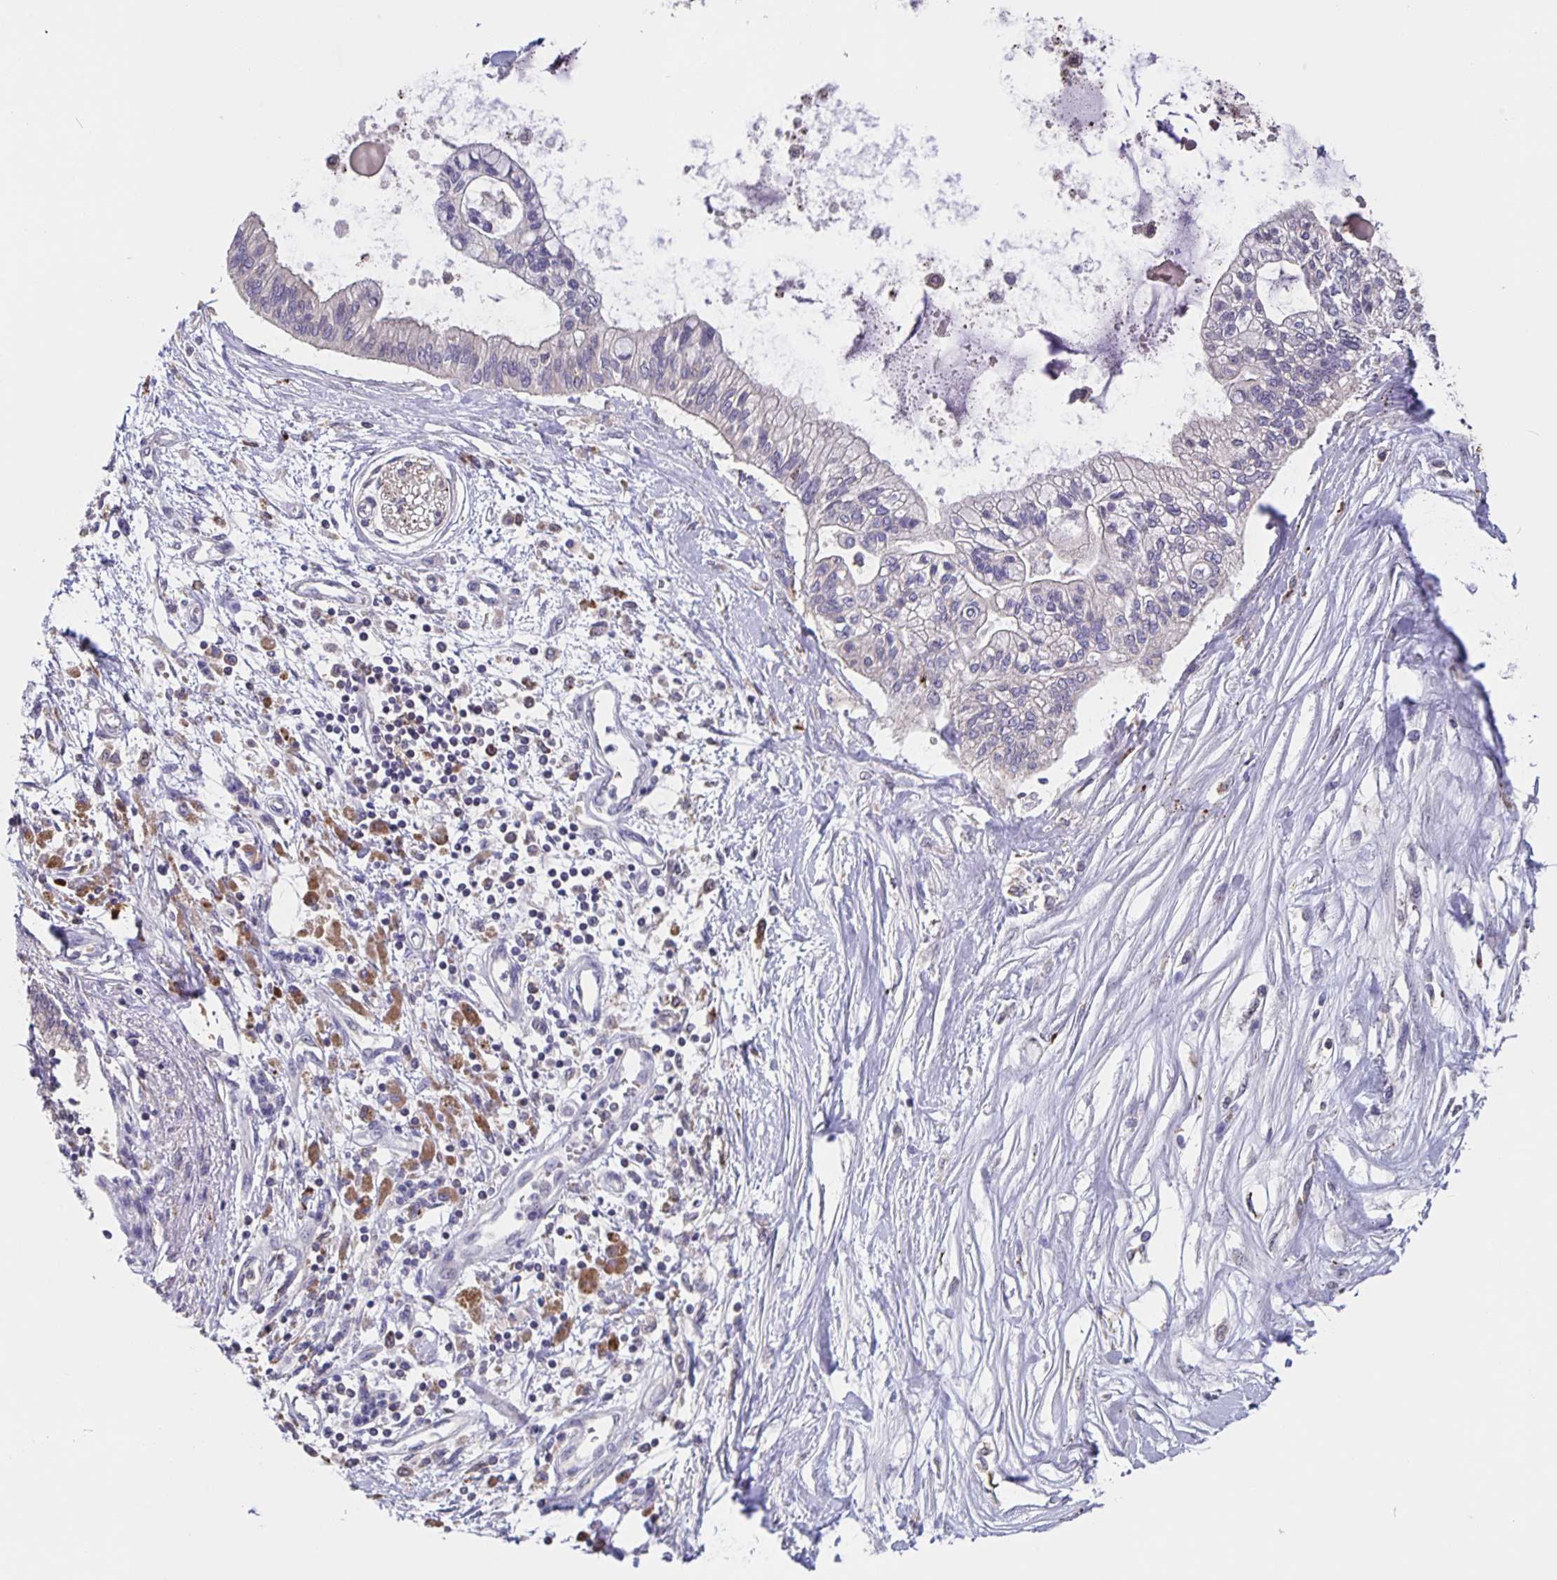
{"staining": {"intensity": "negative", "quantity": "none", "location": "none"}, "tissue": "pancreatic cancer", "cell_type": "Tumor cells", "image_type": "cancer", "snomed": [{"axis": "morphology", "description": "Adenocarcinoma, NOS"}, {"axis": "topography", "description": "Pancreas"}], "caption": "A histopathology image of human pancreatic cancer (adenocarcinoma) is negative for staining in tumor cells. (Brightfield microscopy of DAB immunohistochemistry at high magnification).", "gene": "FEM1C", "patient": {"sex": "female", "age": 77}}